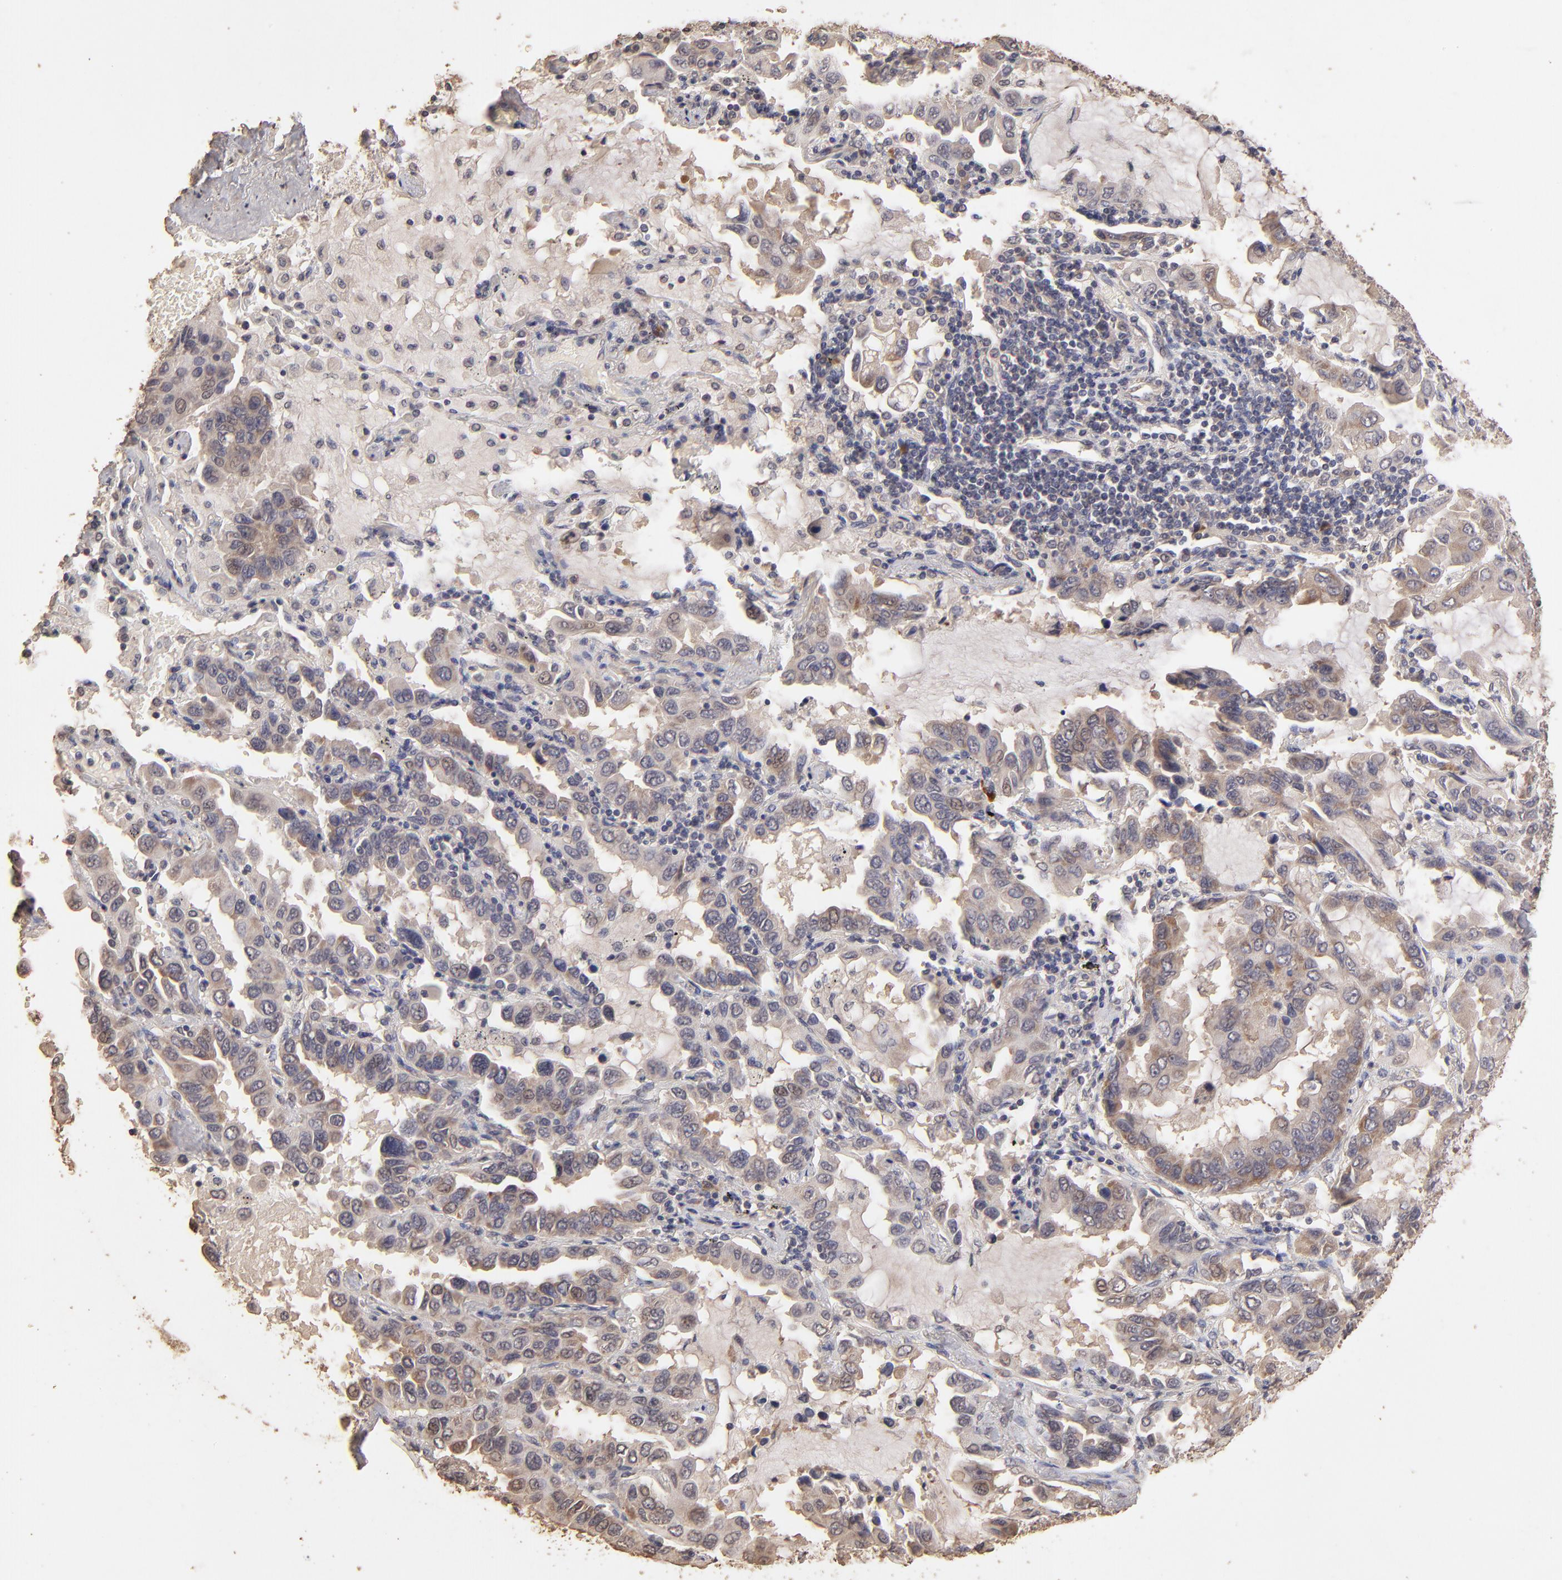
{"staining": {"intensity": "moderate", "quantity": "25%-75%", "location": "cytoplasmic/membranous"}, "tissue": "lung cancer", "cell_type": "Tumor cells", "image_type": "cancer", "snomed": [{"axis": "morphology", "description": "Adenocarcinoma, NOS"}, {"axis": "topography", "description": "Lung"}], "caption": "Approximately 25%-75% of tumor cells in human adenocarcinoma (lung) exhibit moderate cytoplasmic/membranous protein staining as visualized by brown immunohistochemical staining.", "gene": "OPHN1", "patient": {"sex": "male", "age": 64}}